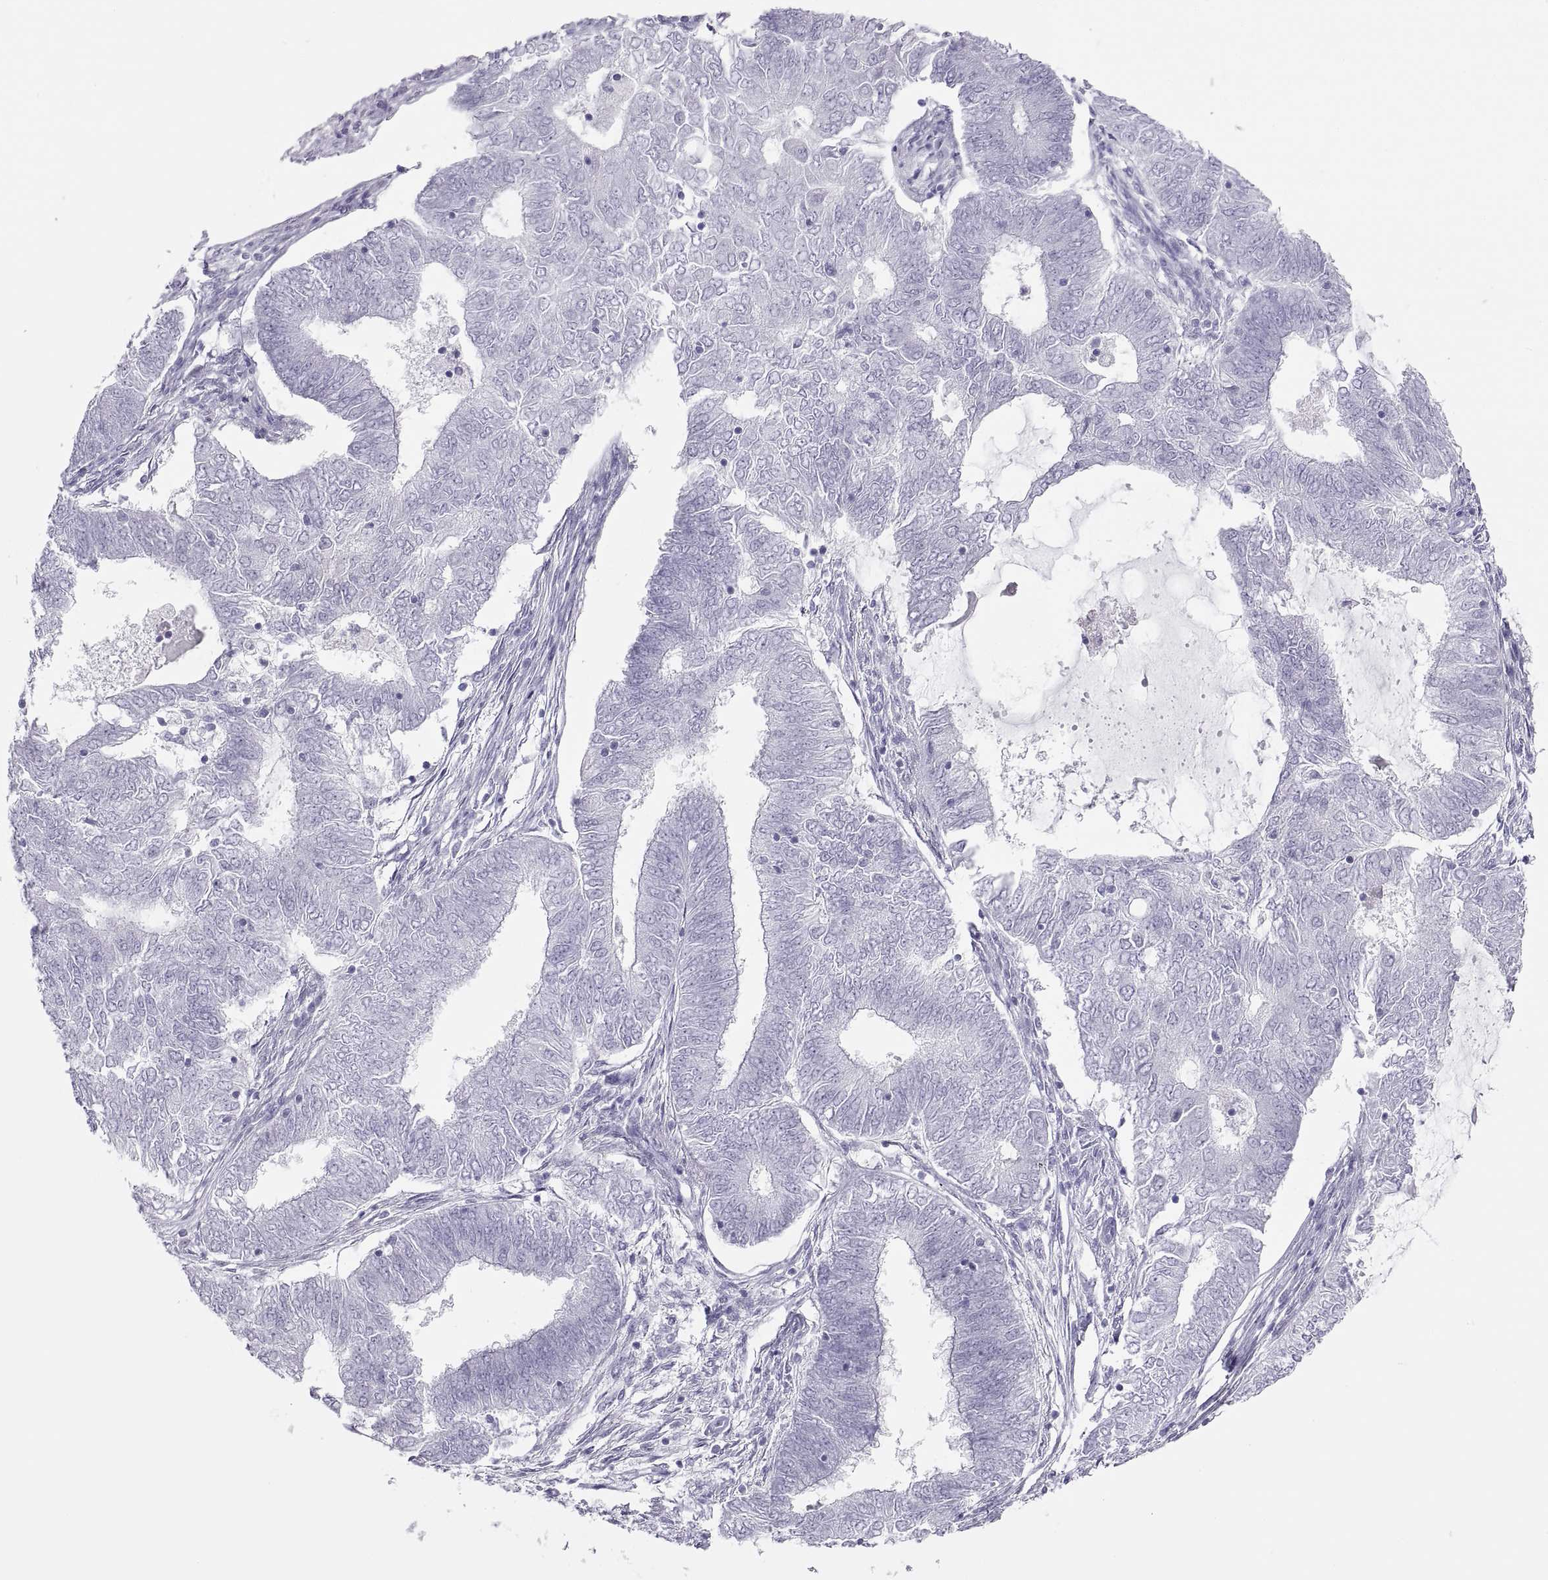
{"staining": {"intensity": "negative", "quantity": "none", "location": "none"}, "tissue": "endometrial cancer", "cell_type": "Tumor cells", "image_type": "cancer", "snomed": [{"axis": "morphology", "description": "Adenocarcinoma, NOS"}, {"axis": "topography", "description": "Endometrium"}], "caption": "Endometrial cancer (adenocarcinoma) was stained to show a protein in brown. There is no significant positivity in tumor cells.", "gene": "SEMG1", "patient": {"sex": "female", "age": 62}}